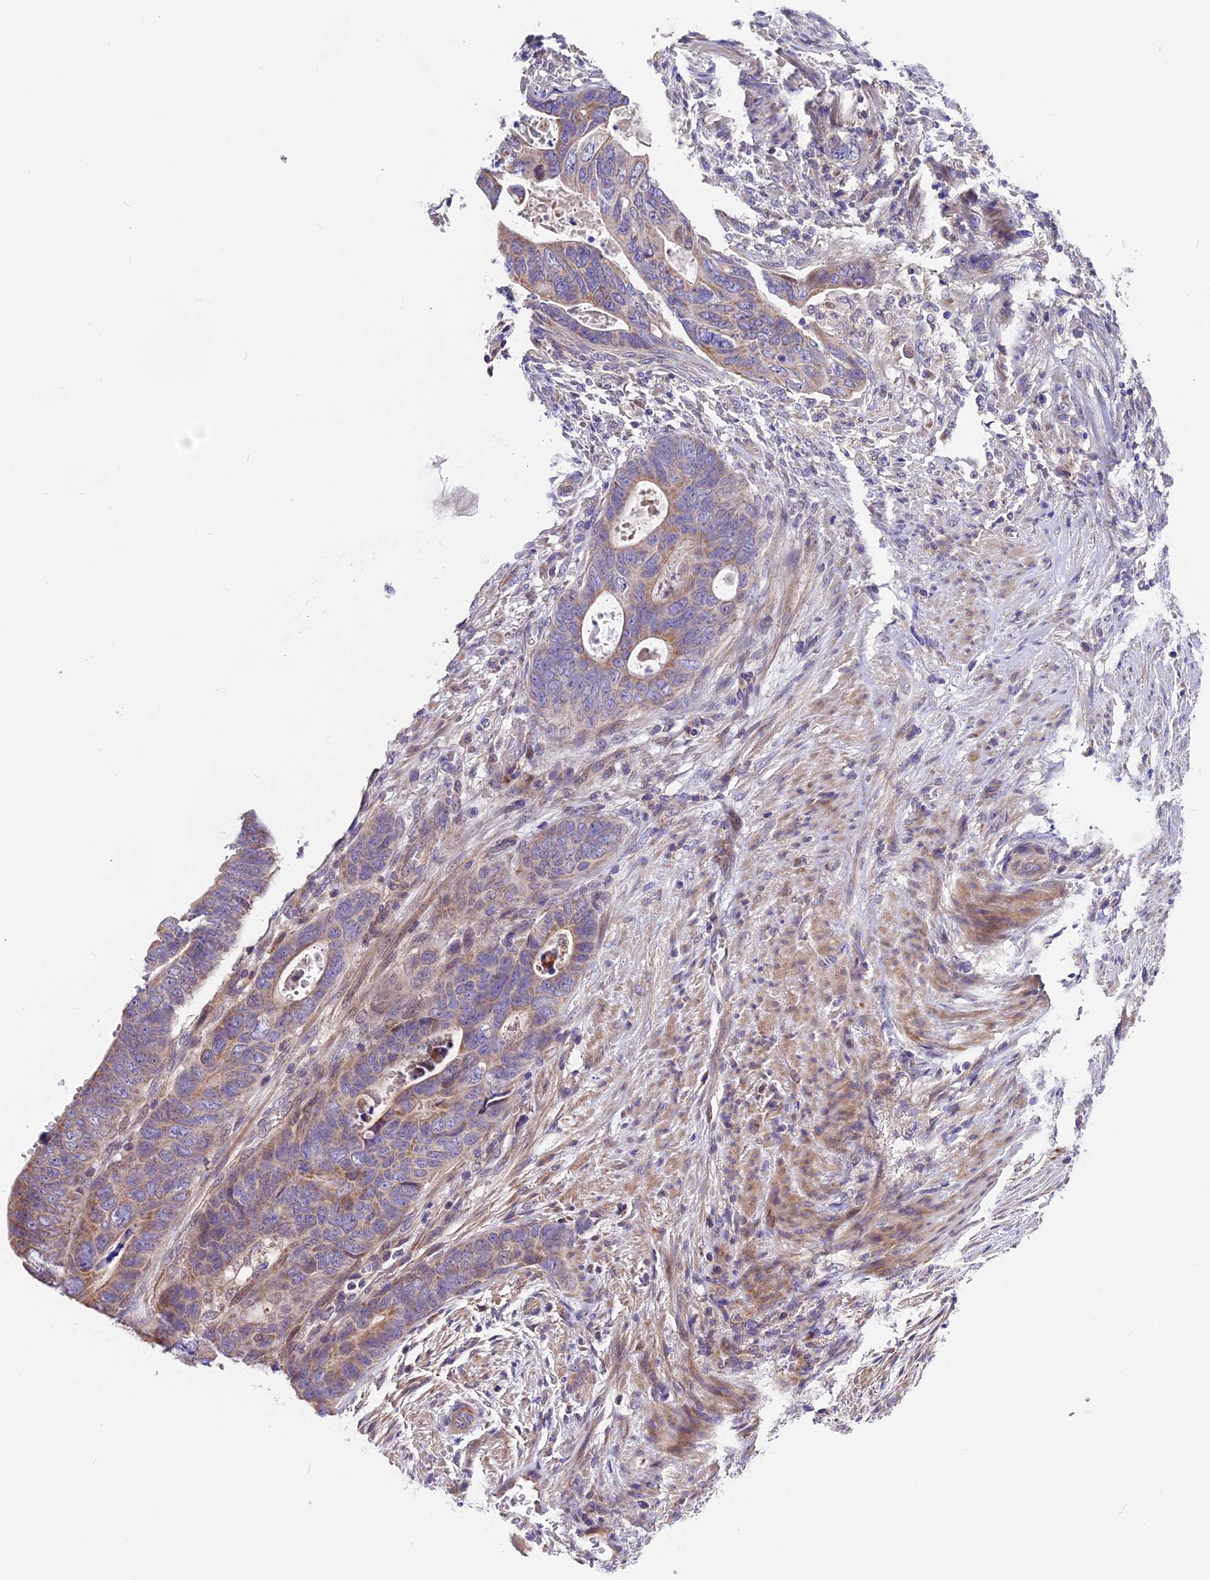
{"staining": {"intensity": "weak", "quantity": "<25%", "location": "cytoplasmic/membranous"}, "tissue": "colorectal cancer", "cell_type": "Tumor cells", "image_type": "cancer", "snomed": [{"axis": "morphology", "description": "Adenocarcinoma, NOS"}, {"axis": "topography", "description": "Rectum"}], "caption": "This is an immunohistochemistry histopathology image of colorectal adenocarcinoma. There is no expression in tumor cells.", "gene": "DDX28", "patient": {"sex": "female", "age": 78}}